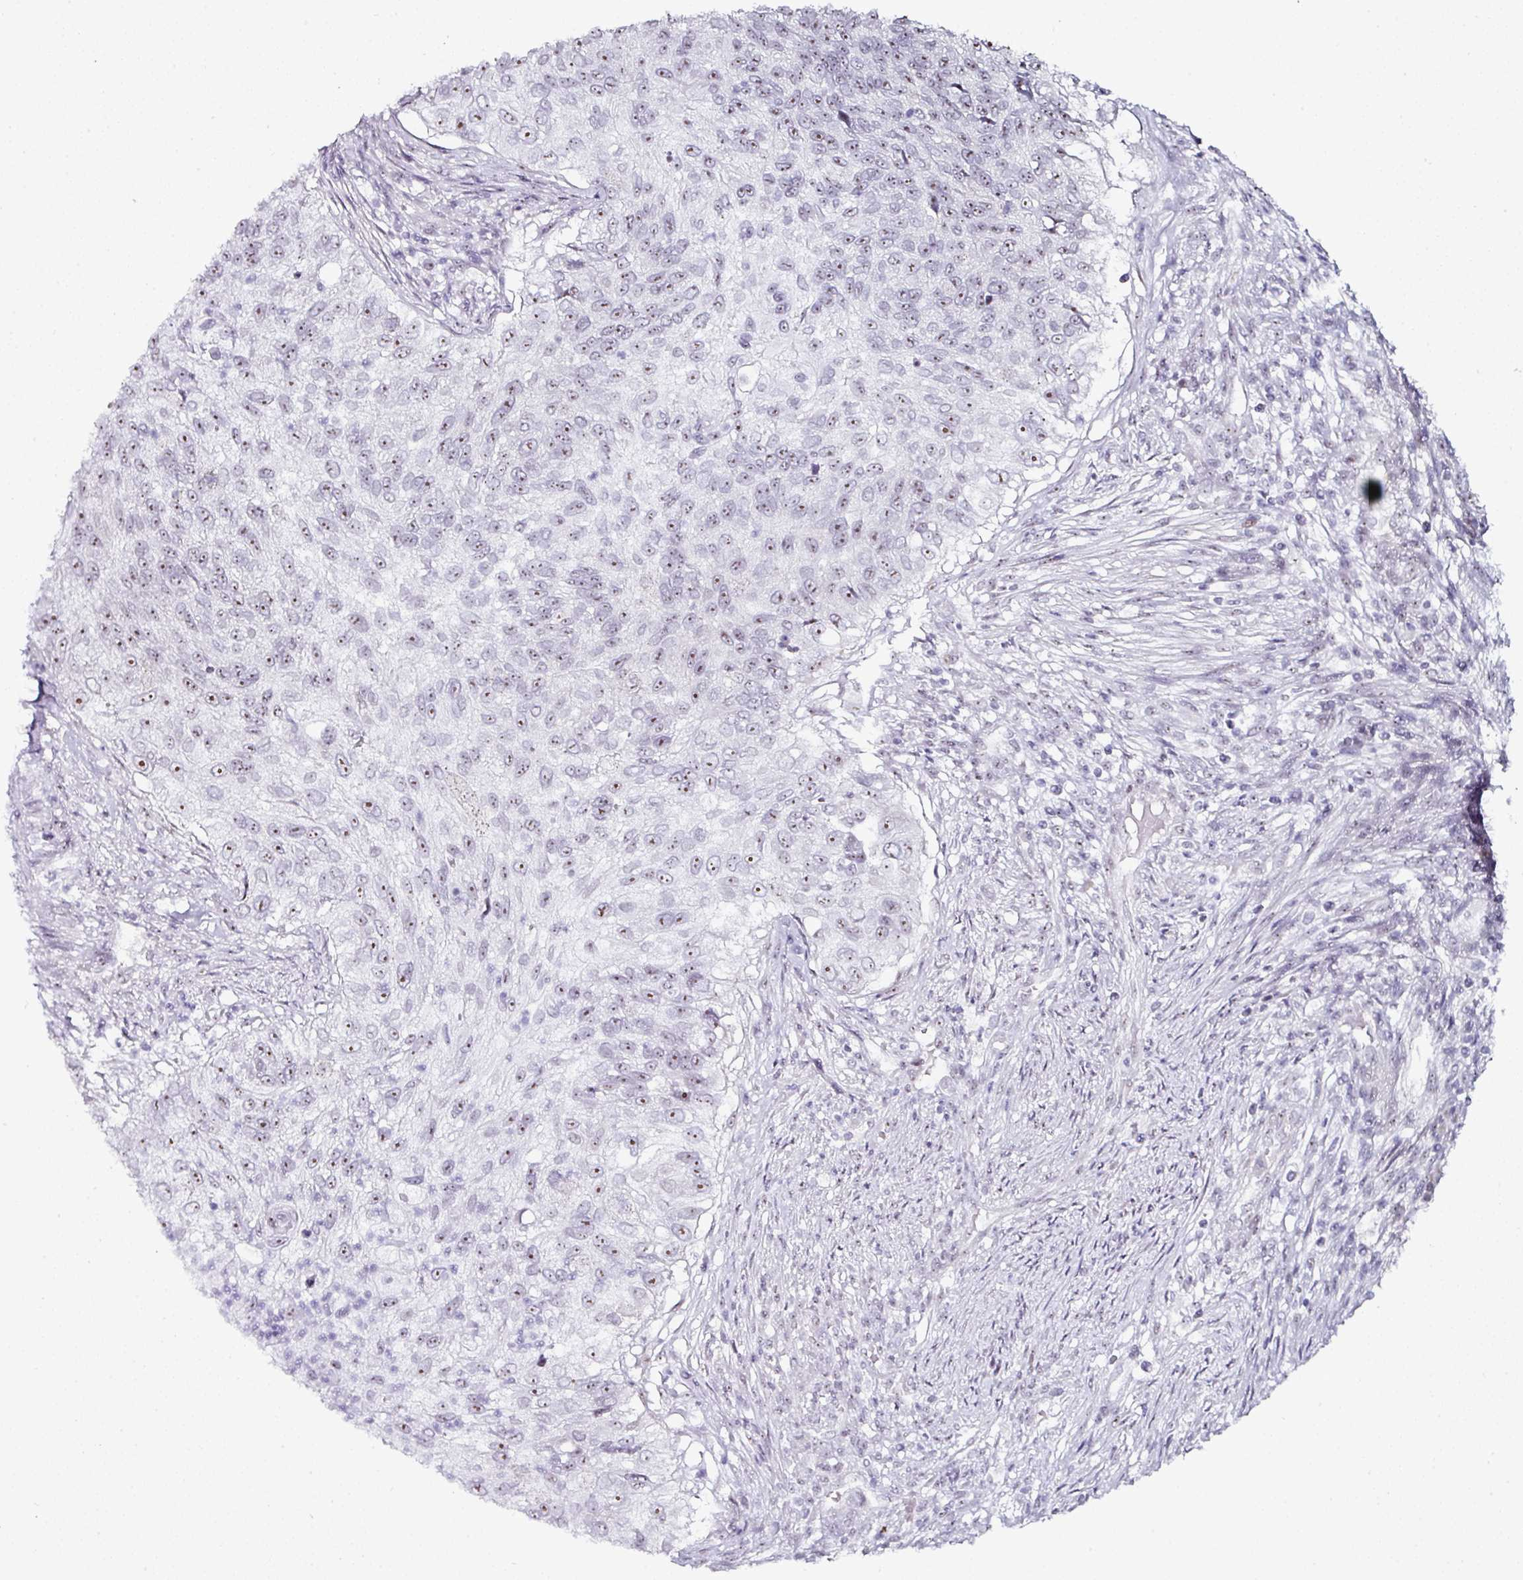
{"staining": {"intensity": "weak", "quantity": ">75%", "location": "nuclear"}, "tissue": "urothelial cancer", "cell_type": "Tumor cells", "image_type": "cancer", "snomed": [{"axis": "morphology", "description": "Urothelial carcinoma, High grade"}, {"axis": "topography", "description": "Urinary bladder"}], "caption": "The photomicrograph shows immunohistochemical staining of urothelial carcinoma (high-grade). There is weak nuclear expression is seen in about >75% of tumor cells. Using DAB (3,3'-diaminobenzidine) (brown) and hematoxylin (blue) stains, captured at high magnification using brightfield microscopy.", "gene": "NACC2", "patient": {"sex": "female", "age": 60}}